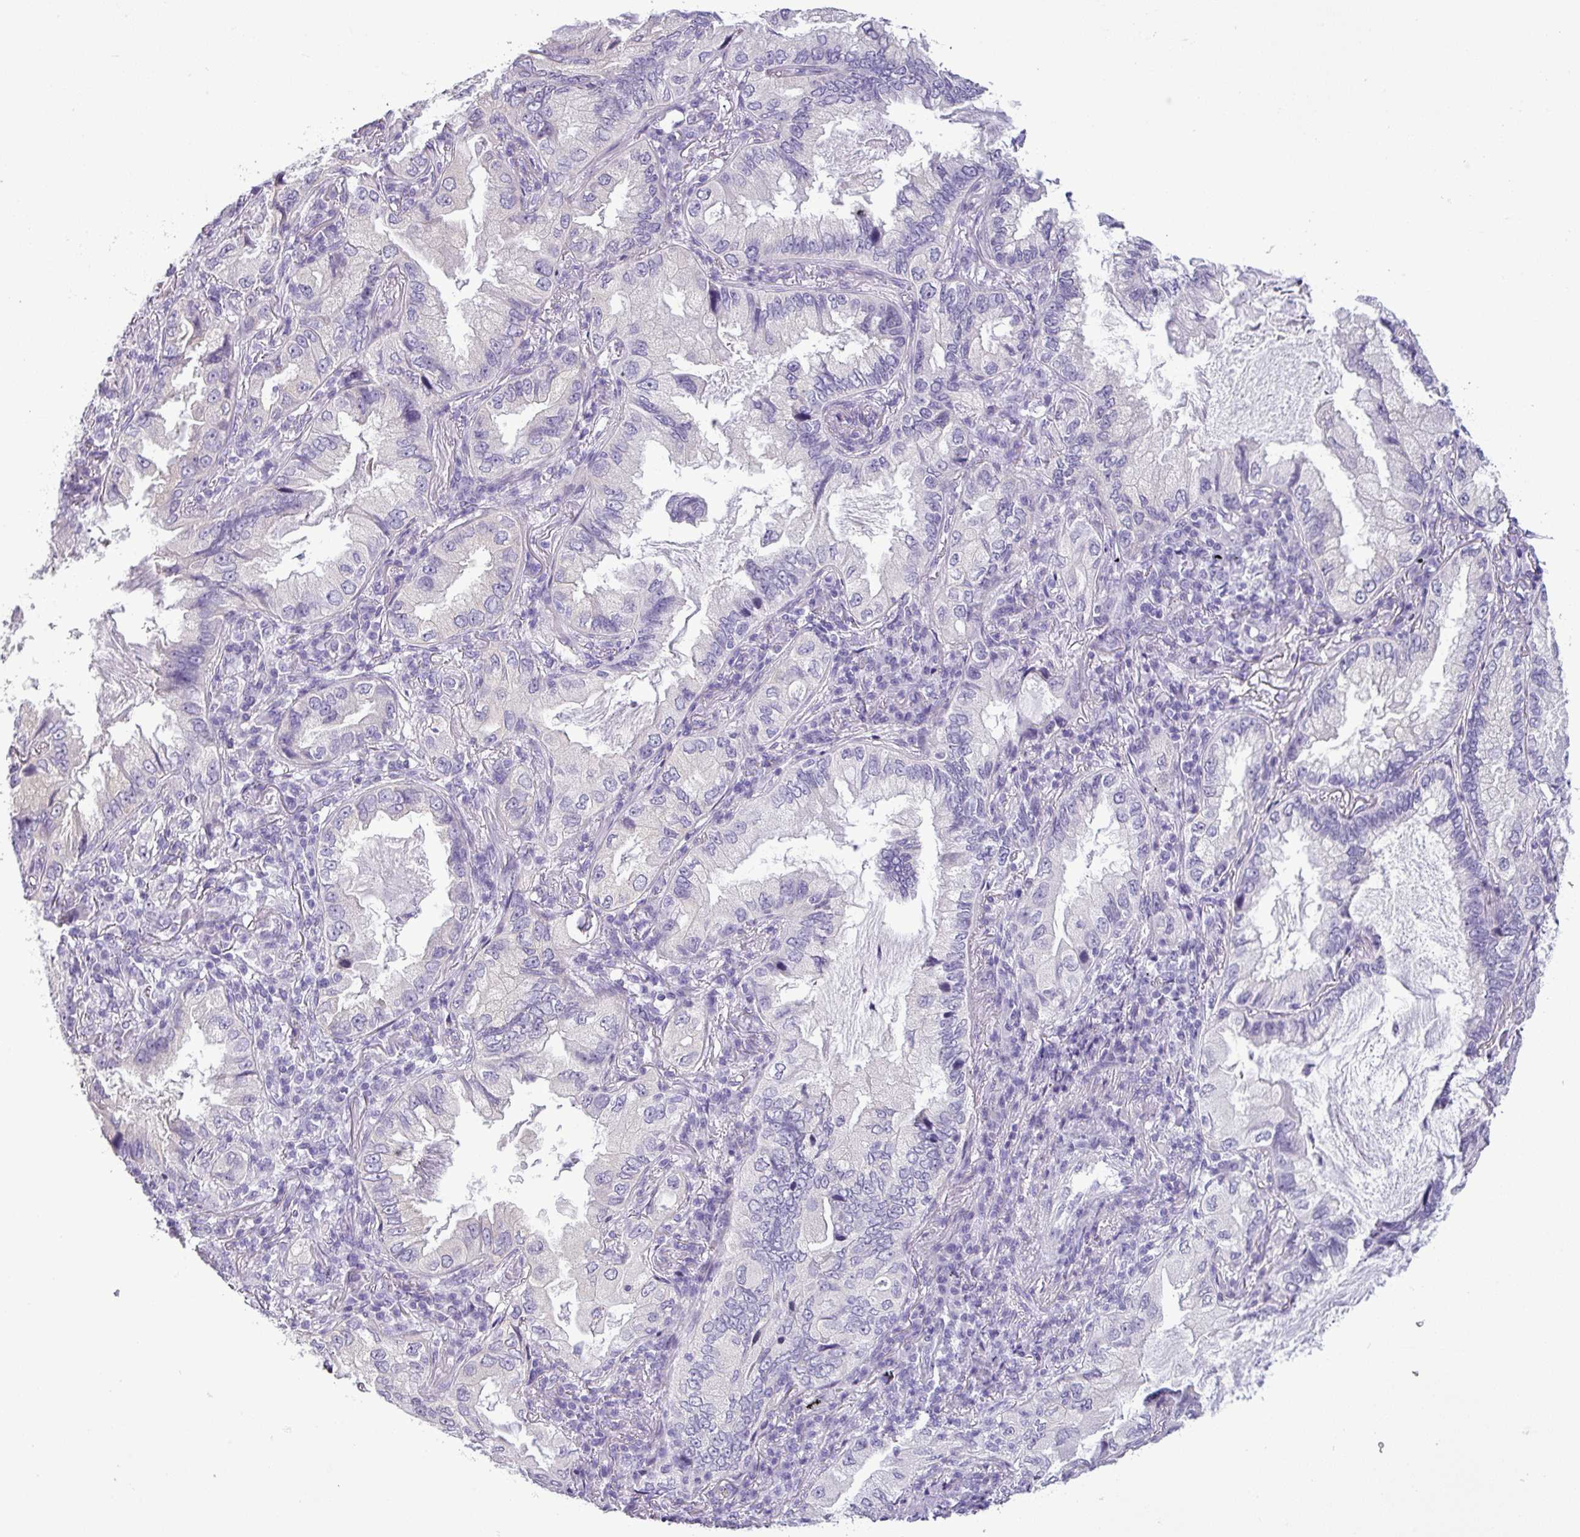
{"staining": {"intensity": "negative", "quantity": "none", "location": "none"}, "tissue": "lung cancer", "cell_type": "Tumor cells", "image_type": "cancer", "snomed": [{"axis": "morphology", "description": "Adenocarcinoma, NOS"}, {"axis": "topography", "description": "Lung"}], "caption": "A high-resolution histopathology image shows IHC staining of adenocarcinoma (lung), which exhibits no significant positivity in tumor cells.", "gene": "CDH16", "patient": {"sex": "female", "age": 69}}